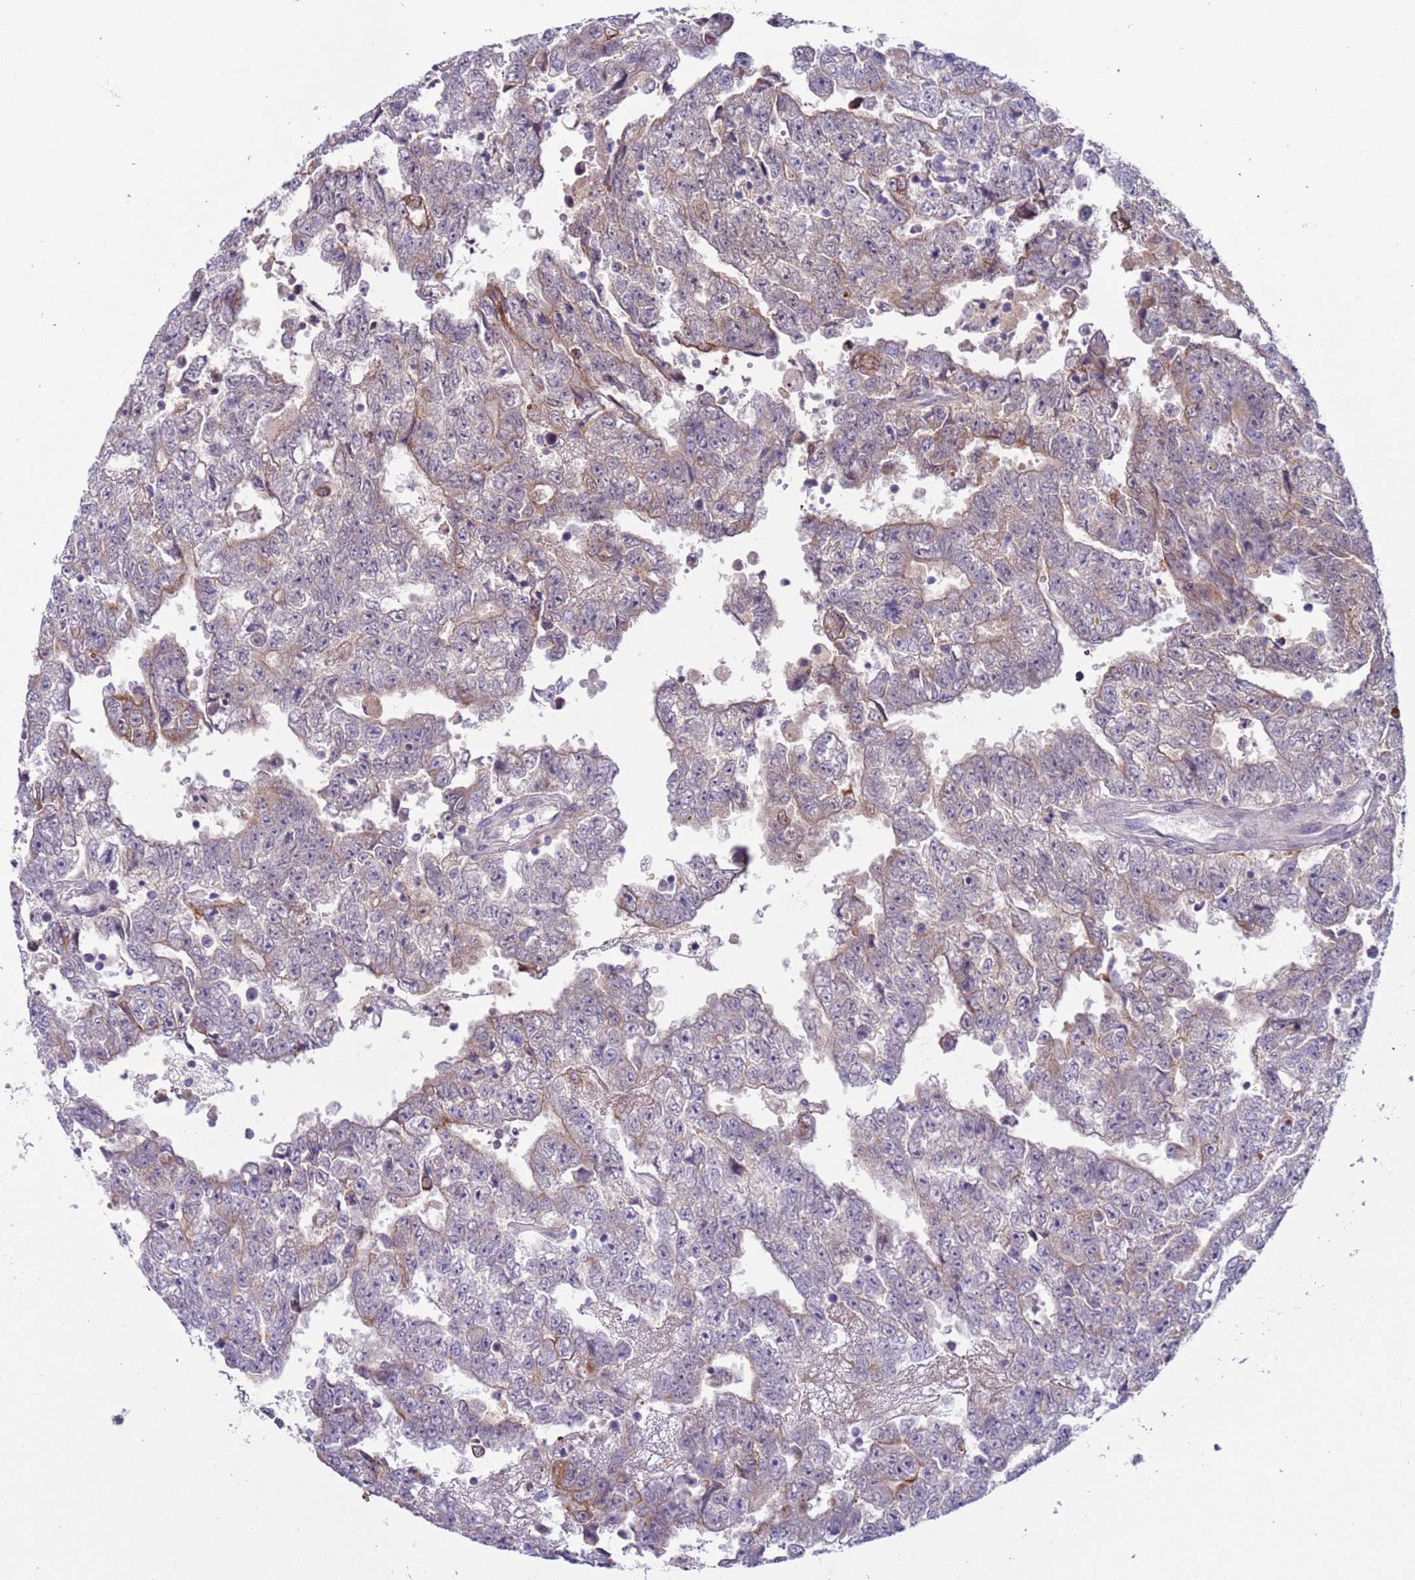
{"staining": {"intensity": "negative", "quantity": "none", "location": "none"}, "tissue": "testis cancer", "cell_type": "Tumor cells", "image_type": "cancer", "snomed": [{"axis": "morphology", "description": "Carcinoma, Embryonal, NOS"}, {"axis": "topography", "description": "Testis"}], "caption": "Tumor cells show no significant positivity in testis cancer.", "gene": "NPAP1", "patient": {"sex": "male", "age": 25}}